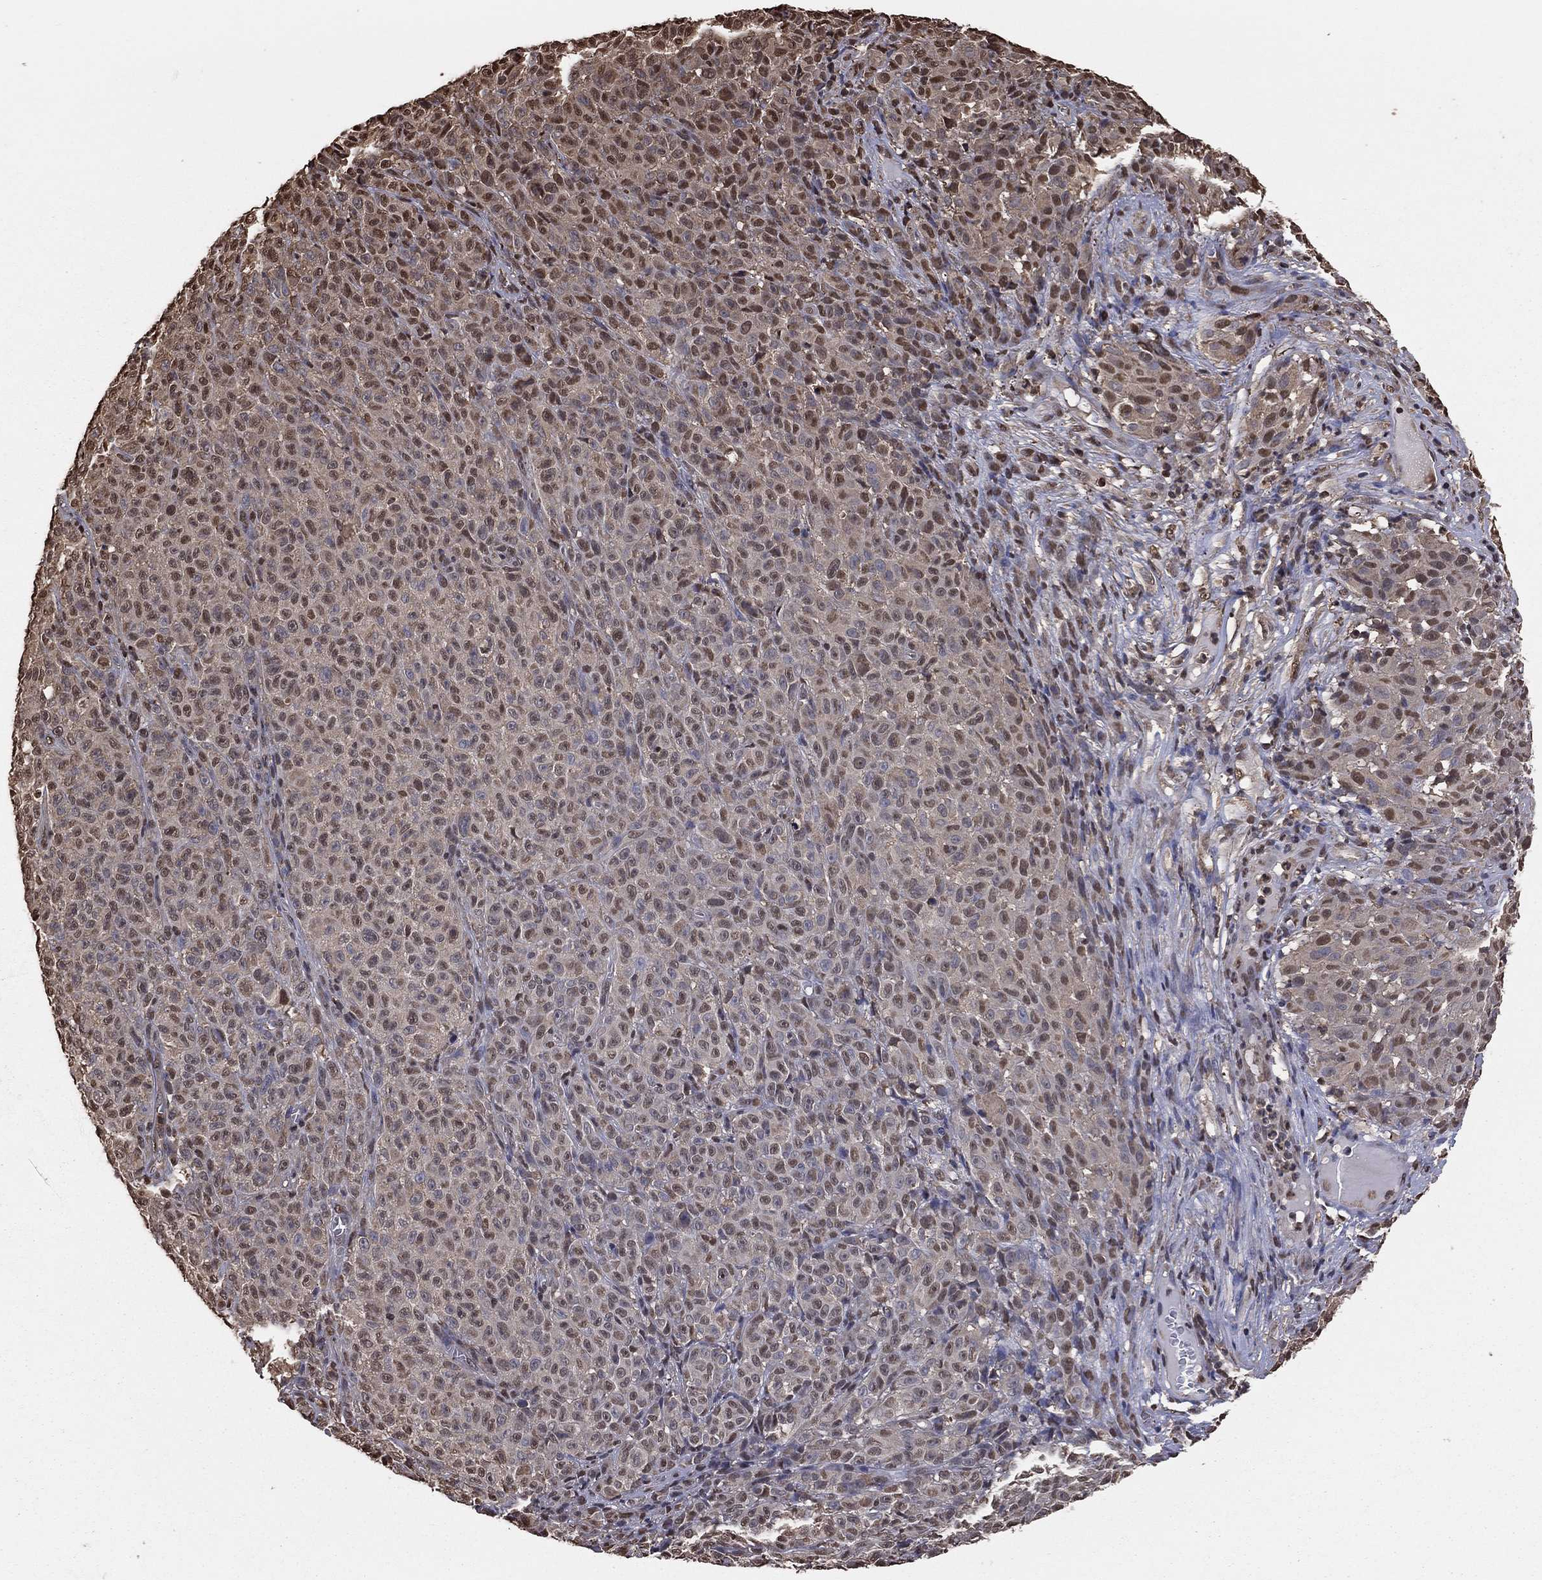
{"staining": {"intensity": "moderate", "quantity": "25%-75%", "location": "nuclear"}, "tissue": "melanoma", "cell_type": "Tumor cells", "image_type": "cancer", "snomed": [{"axis": "morphology", "description": "Malignant melanoma, NOS"}, {"axis": "topography", "description": "Skin"}], "caption": "Protein positivity by immunohistochemistry shows moderate nuclear staining in approximately 25%-75% of tumor cells in malignant melanoma. (Stains: DAB (3,3'-diaminobenzidine) in brown, nuclei in blue, Microscopy: brightfield microscopy at high magnification).", "gene": "GAPDH", "patient": {"sex": "female", "age": 82}}